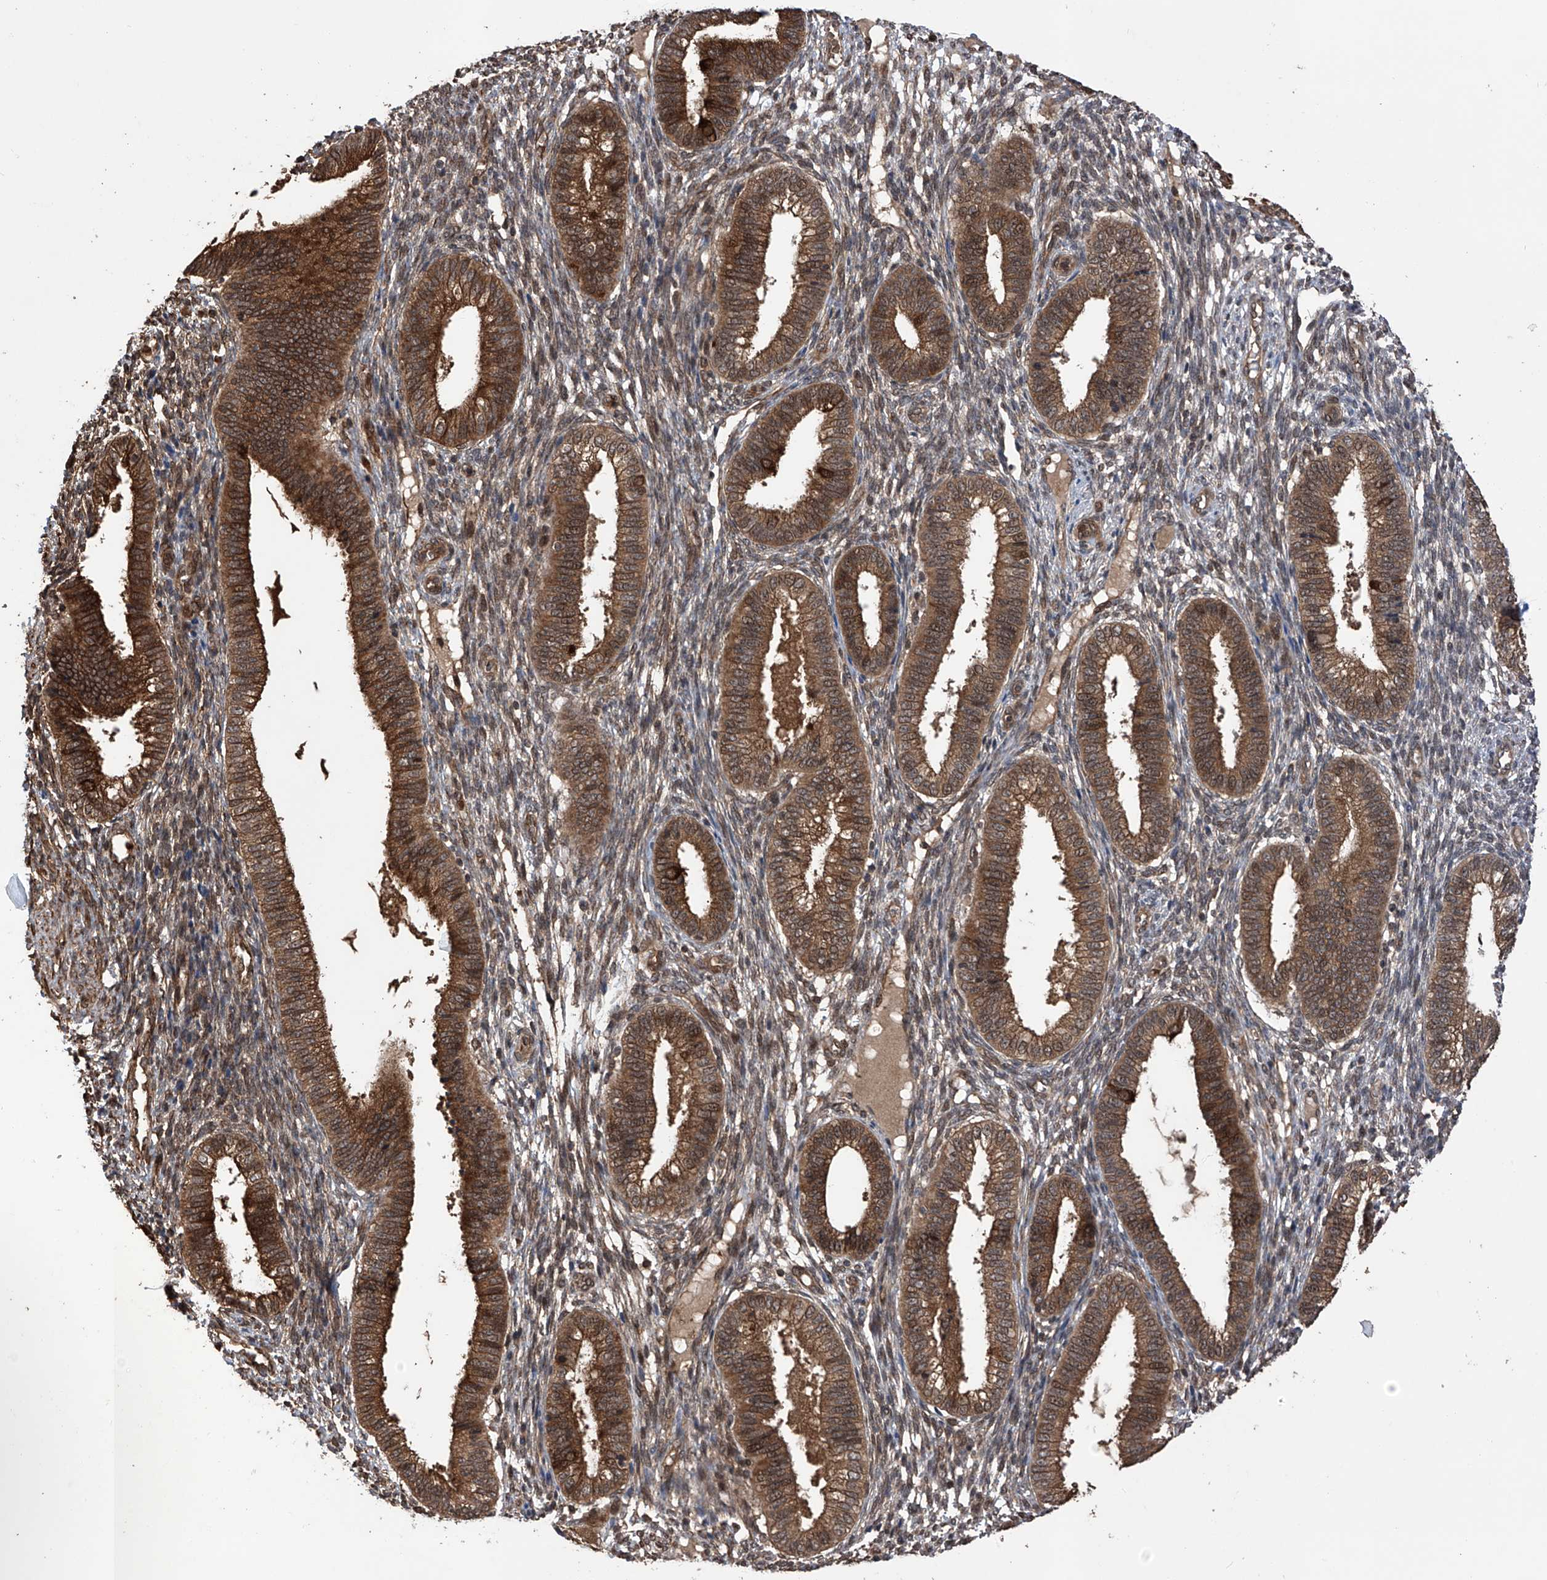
{"staining": {"intensity": "weak", "quantity": "25%-75%", "location": "cytoplasmic/membranous"}, "tissue": "endometrium", "cell_type": "Cells in endometrial stroma", "image_type": "normal", "snomed": [{"axis": "morphology", "description": "Normal tissue, NOS"}, {"axis": "topography", "description": "Endometrium"}], "caption": "DAB (3,3'-diaminobenzidine) immunohistochemical staining of unremarkable endometrium exhibits weak cytoplasmic/membranous protein positivity in approximately 25%-75% of cells in endometrial stroma. The staining was performed using DAB, with brown indicating positive protein expression. Nuclei are stained blue with hematoxylin.", "gene": "LYSMD4", "patient": {"sex": "female", "age": 39}}